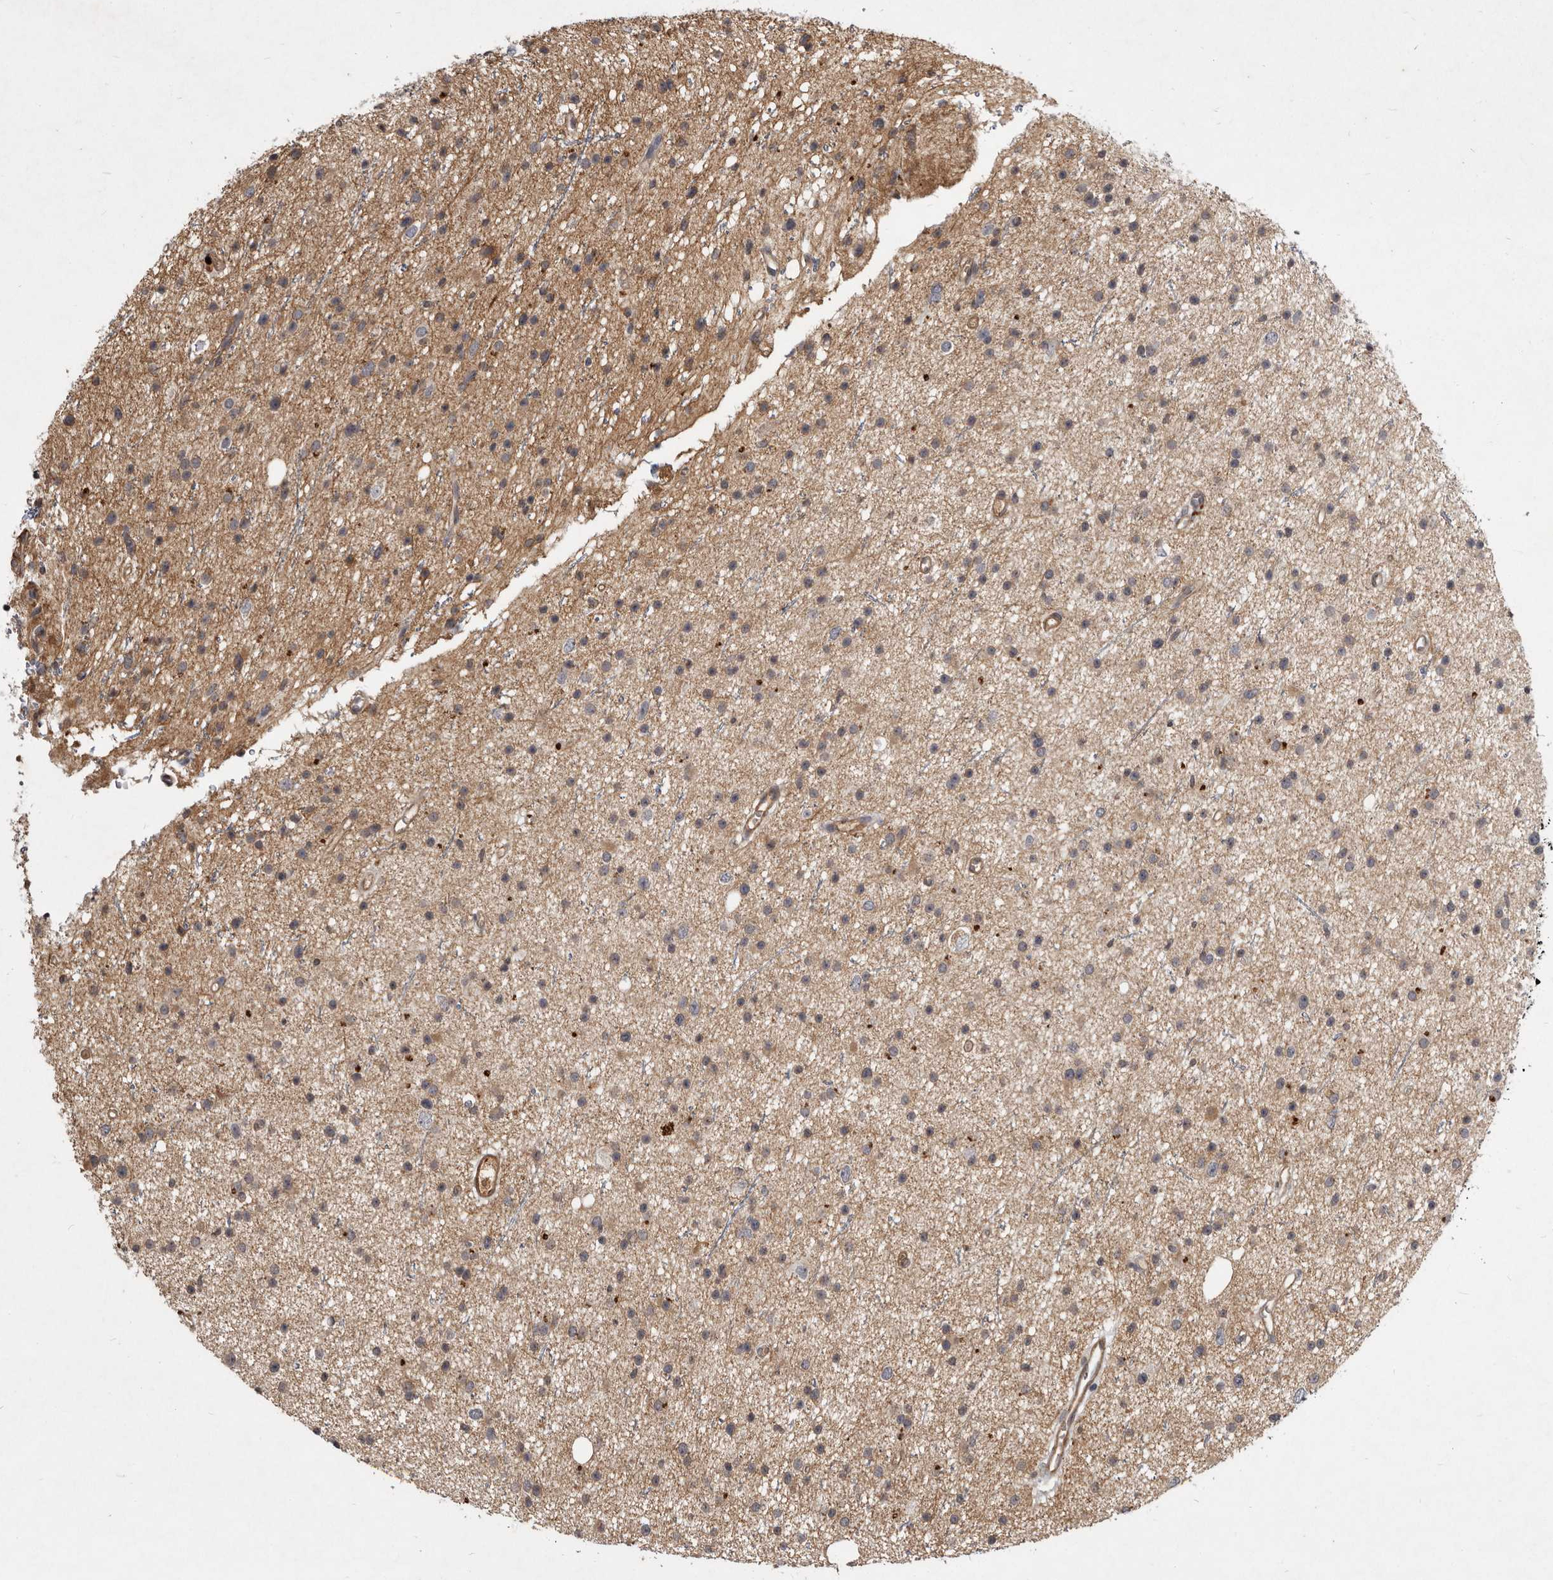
{"staining": {"intensity": "weak", "quantity": "25%-75%", "location": "cytoplasmic/membranous"}, "tissue": "glioma", "cell_type": "Tumor cells", "image_type": "cancer", "snomed": [{"axis": "morphology", "description": "Glioma, malignant, Low grade"}, {"axis": "topography", "description": "Cerebral cortex"}], "caption": "Immunohistochemical staining of human glioma demonstrates low levels of weak cytoplasmic/membranous staining in about 25%-75% of tumor cells. The protein is stained brown, and the nuclei are stained in blue (DAB IHC with brightfield microscopy, high magnification).", "gene": "DNAJC28", "patient": {"sex": "female", "age": 39}}